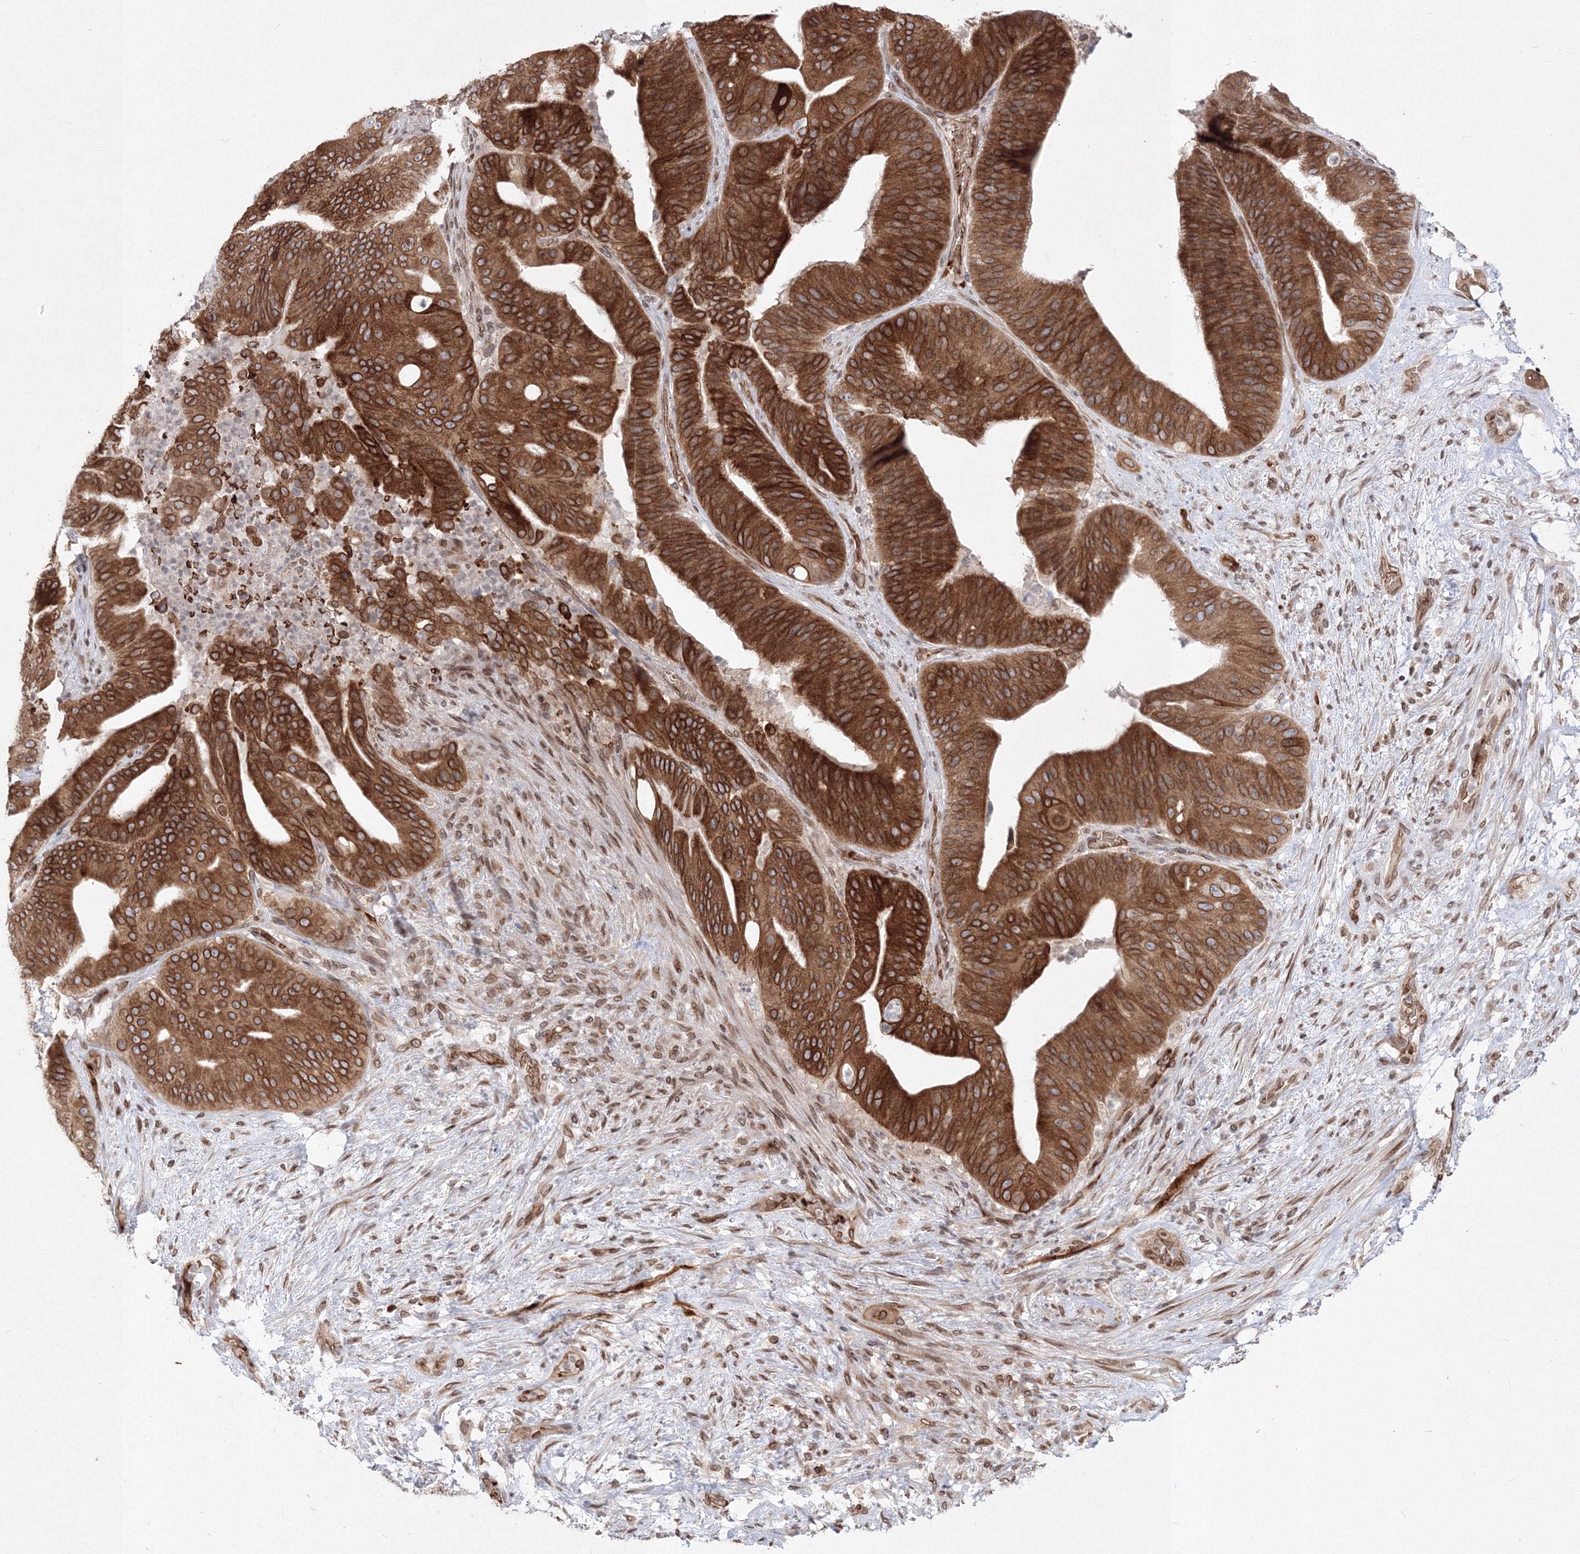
{"staining": {"intensity": "strong", "quantity": ">75%", "location": "cytoplasmic/membranous,nuclear"}, "tissue": "pancreatic cancer", "cell_type": "Tumor cells", "image_type": "cancer", "snomed": [{"axis": "morphology", "description": "Adenocarcinoma, NOS"}, {"axis": "topography", "description": "Pancreas"}], "caption": "There is high levels of strong cytoplasmic/membranous and nuclear positivity in tumor cells of pancreatic cancer, as demonstrated by immunohistochemical staining (brown color).", "gene": "DNAJB2", "patient": {"sex": "female", "age": 77}}